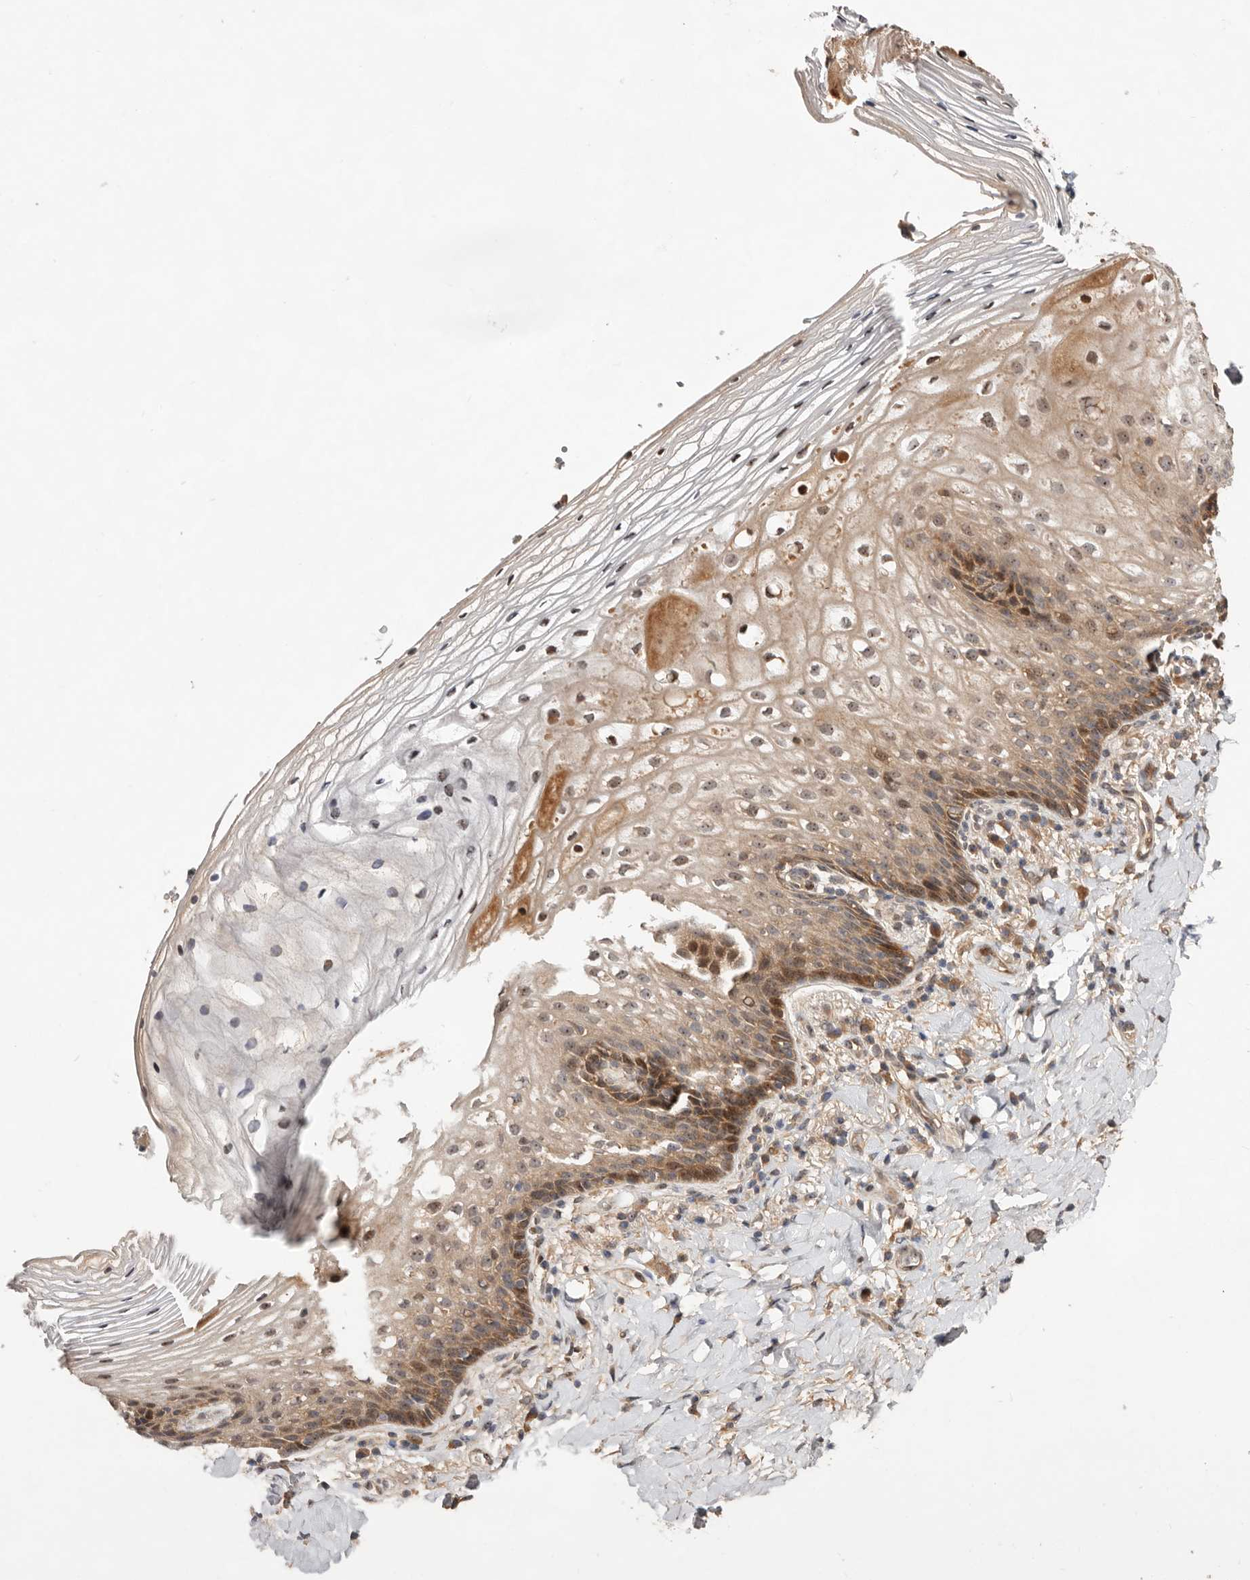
{"staining": {"intensity": "moderate", "quantity": ">75%", "location": "cytoplasmic/membranous,nuclear"}, "tissue": "vagina", "cell_type": "Squamous epithelial cells", "image_type": "normal", "snomed": [{"axis": "morphology", "description": "Normal tissue, NOS"}, {"axis": "topography", "description": "Vagina"}], "caption": "An immunohistochemistry histopathology image of benign tissue is shown. Protein staining in brown labels moderate cytoplasmic/membranous,nuclear positivity in vagina within squamous epithelial cells.", "gene": "DOP1A", "patient": {"sex": "female", "age": 60}}